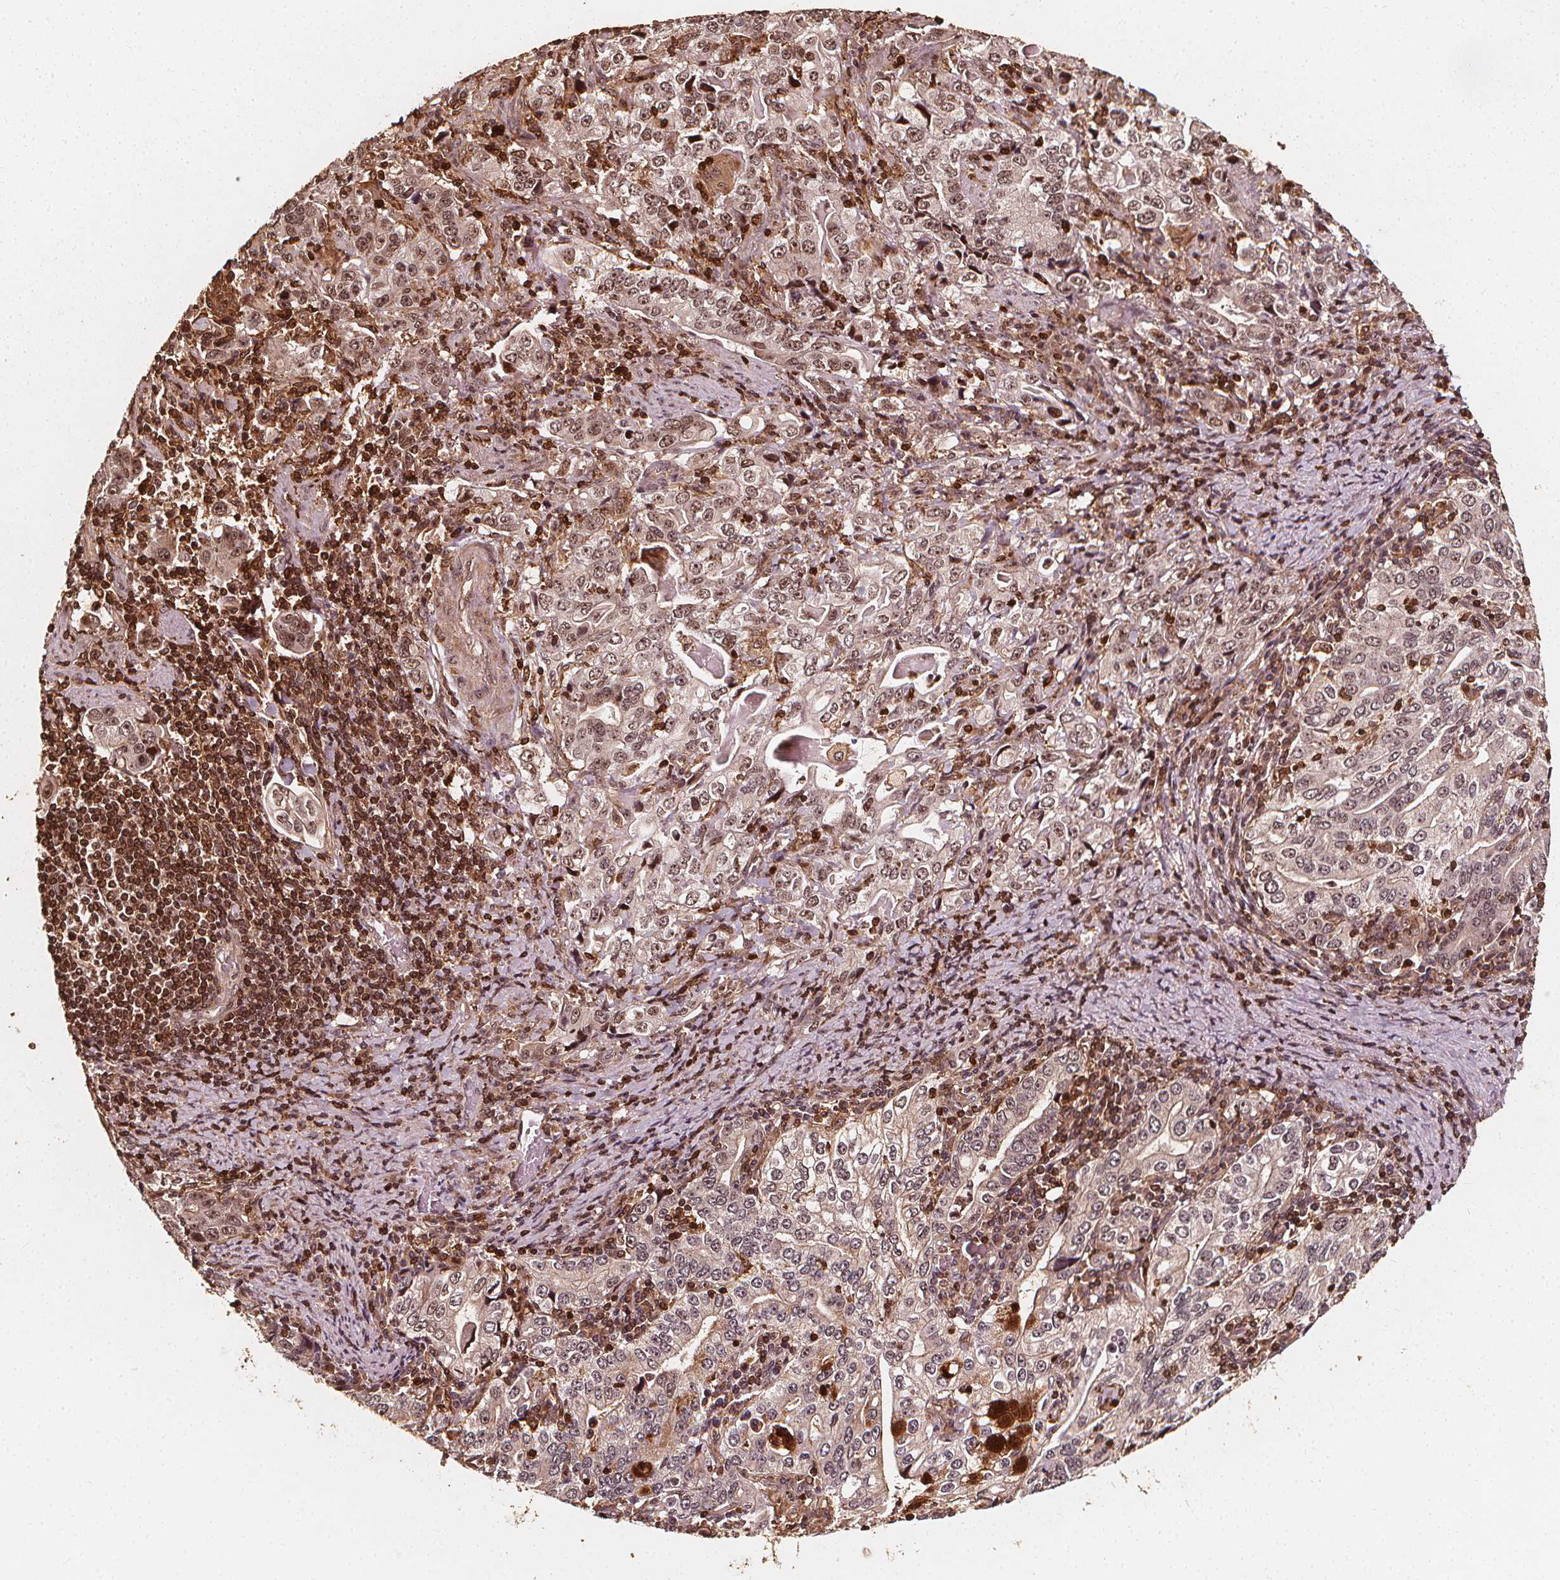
{"staining": {"intensity": "weak", "quantity": "25%-75%", "location": "nuclear"}, "tissue": "stomach cancer", "cell_type": "Tumor cells", "image_type": "cancer", "snomed": [{"axis": "morphology", "description": "Adenocarcinoma, NOS"}, {"axis": "topography", "description": "Stomach, lower"}], "caption": "Immunohistochemical staining of human stomach cancer (adenocarcinoma) displays low levels of weak nuclear staining in approximately 25%-75% of tumor cells.", "gene": "EXOSC9", "patient": {"sex": "female", "age": 72}}